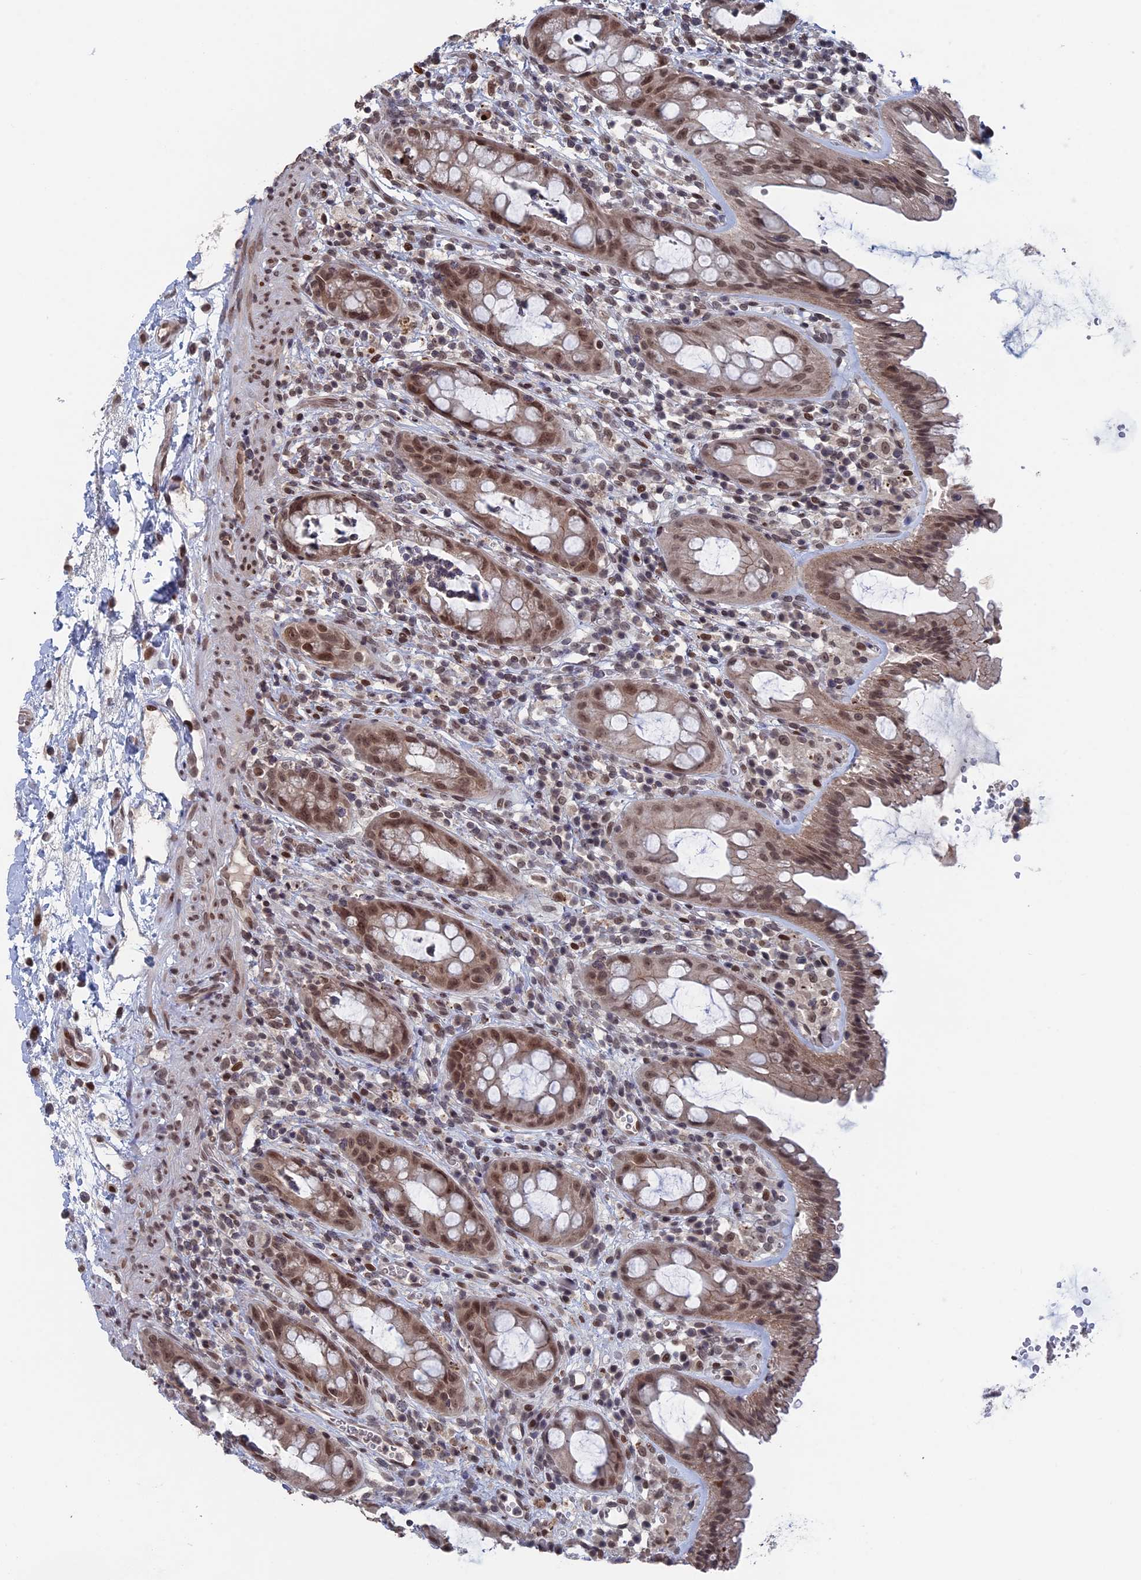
{"staining": {"intensity": "moderate", "quantity": ">75%", "location": "nuclear"}, "tissue": "rectum", "cell_type": "Glandular cells", "image_type": "normal", "snomed": [{"axis": "morphology", "description": "Normal tissue, NOS"}, {"axis": "topography", "description": "Rectum"}], "caption": "Protein staining of benign rectum demonstrates moderate nuclear staining in approximately >75% of glandular cells. Using DAB (3,3'-diaminobenzidine) (brown) and hematoxylin (blue) stains, captured at high magnification using brightfield microscopy.", "gene": "NR2C2AP", "patient": {"sex": "female", "age": 57}}